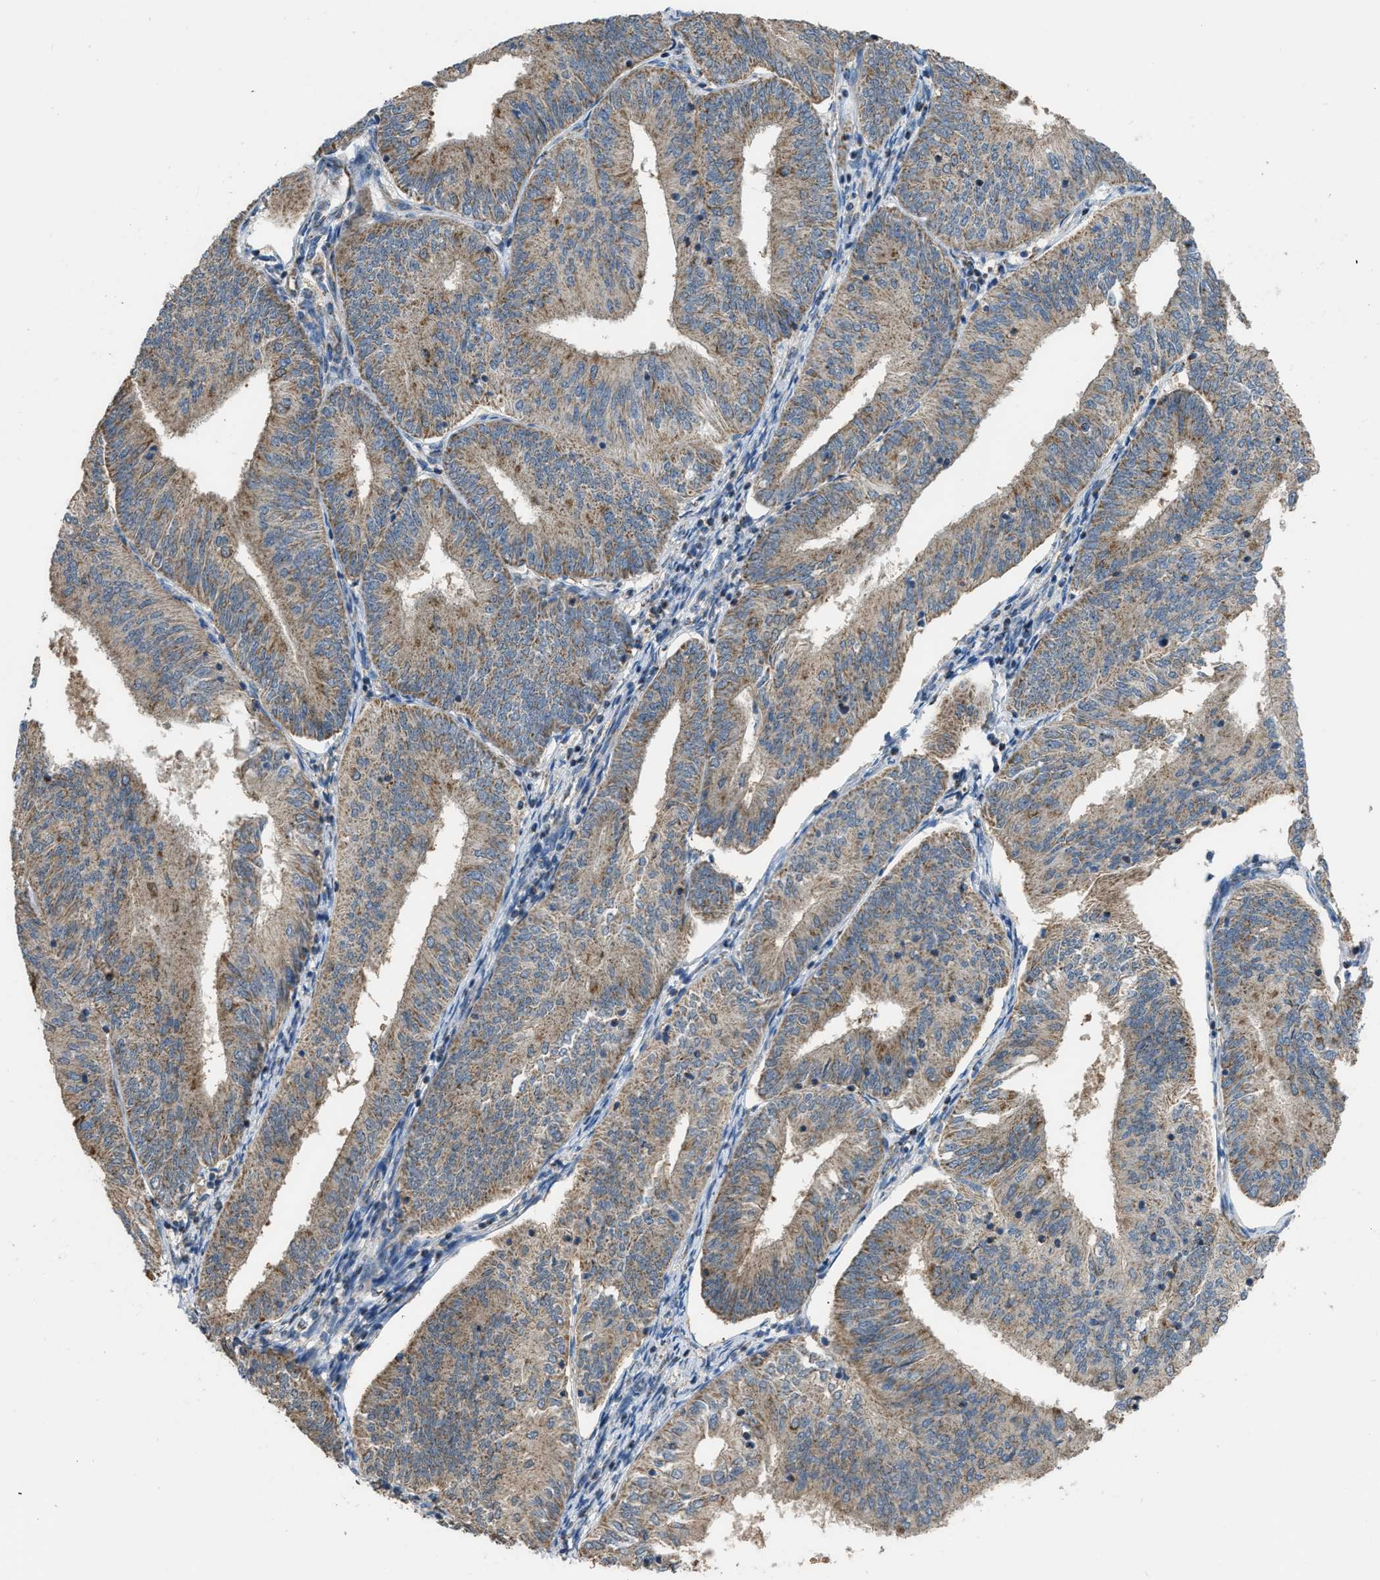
{"staining": {"intensity": "weak", "quantity": ">75%", "location": "cytoplasmic/membranous"}, "tissue": "endometrial cancer", "cell_type": "Tumor cells", "image_type": "cancer", "snomed": [{"axis": "morphology", "description": "Adenocarcinoma, NOS"}, {"axis": "topography", "description": "Endometrium"}], "caption": "Endometrial cancer (adenocarcinoma) stained with a protein marker displays weak staining in tumor cells.", "gene": "ETFB", "patient": {"sex": "female", "age": 58}}